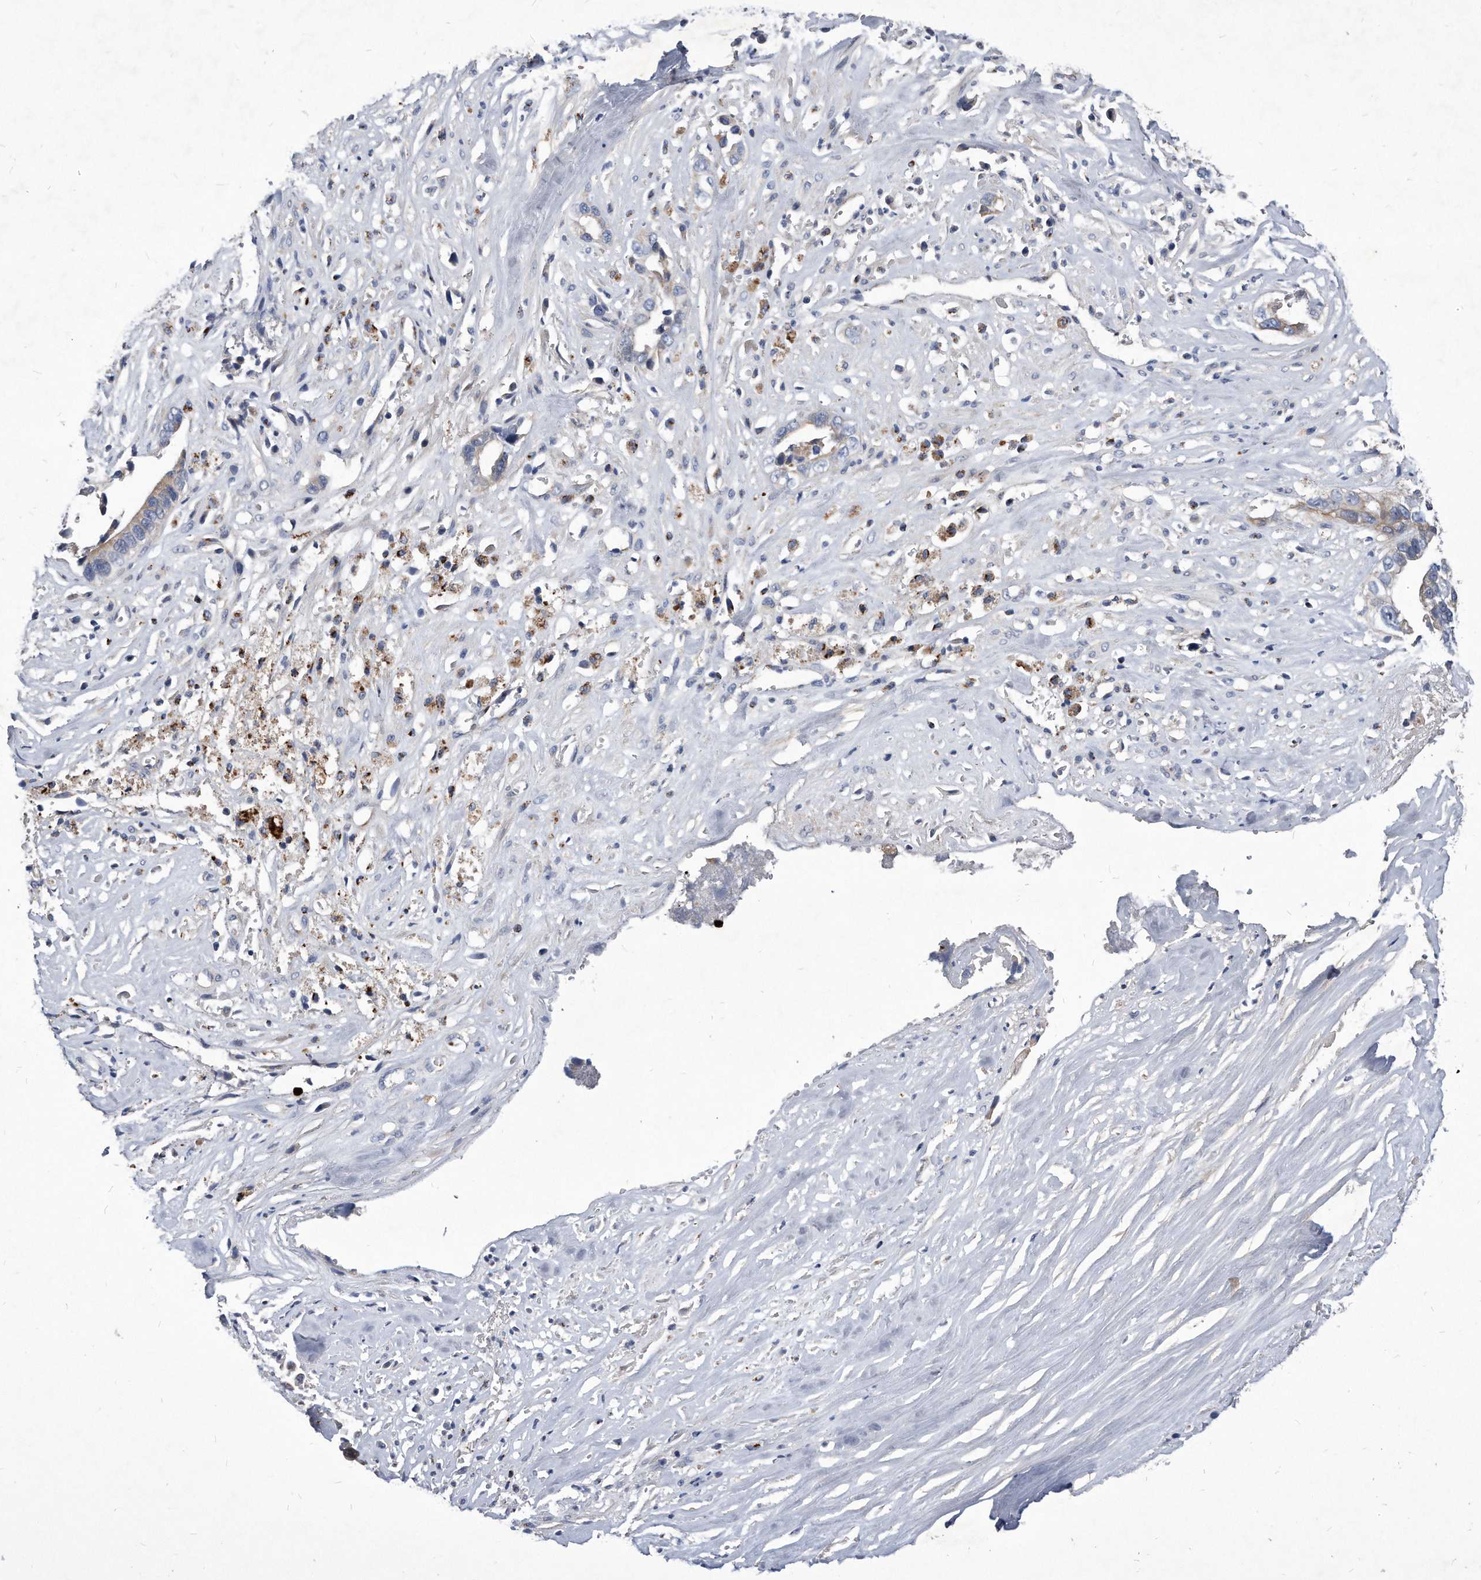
{"staining": {"intensity": "weak", "quantity": "<25%", "location": "cytoplasmic/membranous"}, "tissue": "liver cancer", "cell_type": "Tumor cells", "image_type": "cancer", "snomed": [{"axis": "morphology", "description": "Cholangiocarcinoma"}, {"axis": "topography", "description": "Liver"}], "caption": "High magnification brightfield microscopy of liver cancer stained with DAB (brown) and counterstained with hematoxylin (blue): tumor cells show no significant positivity.", "gene": "MGAT4A", "patient": {"sex": "female", "age": 79}}